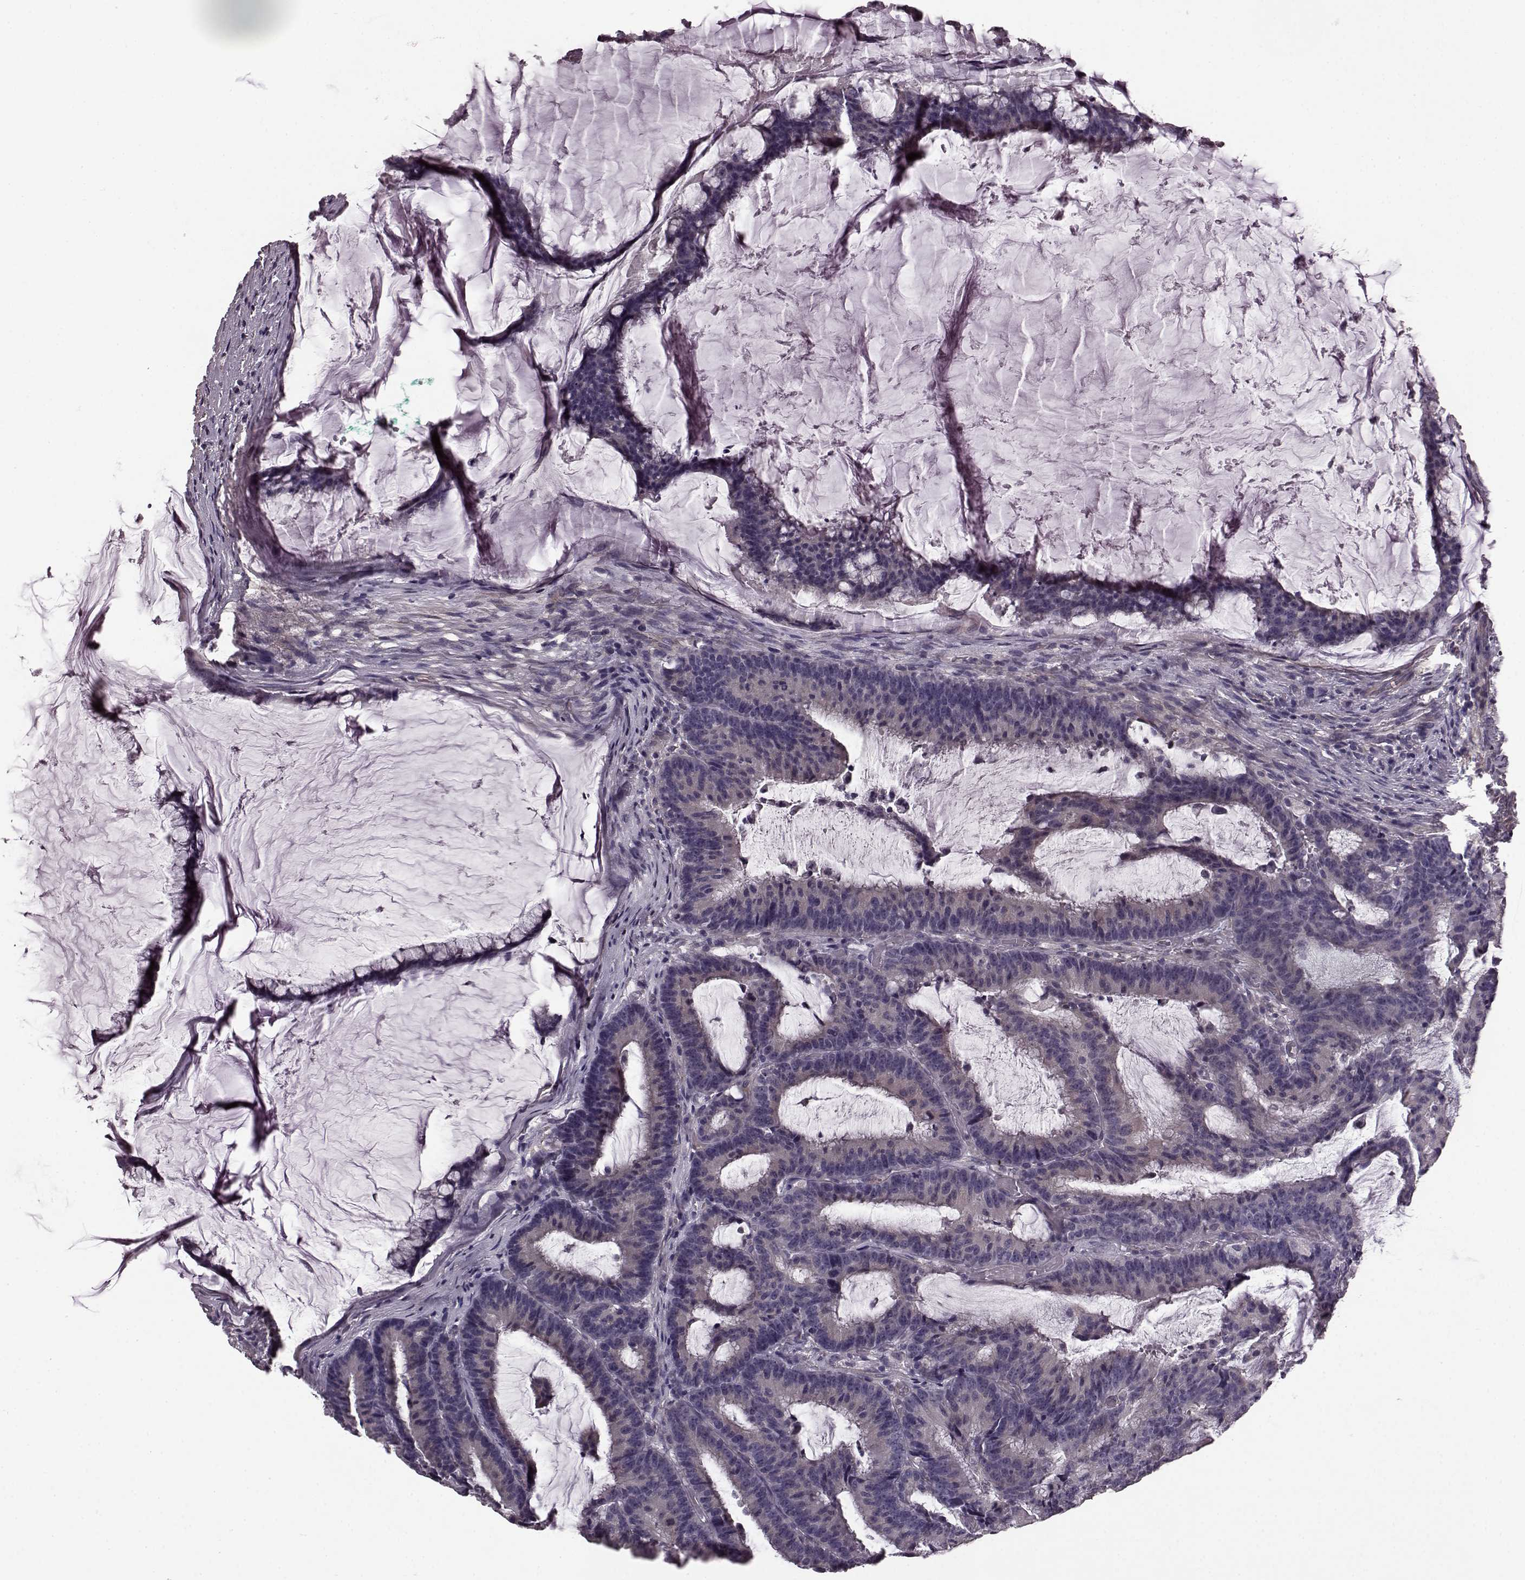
{"staining": {"intensity": "negative", "quantity": "none", "location": "none"}, "tissue": "colorectal cancer", "cell_type": "Tumor cells", "image_type": "cancer", "snomed": [{"axis": "morphology", "description": "Adenocarcinoma, NOS"}, {"axis": "topography", "description": "Colon"}], "caption": "Colorectal adenocarcinoma was stained to show a protein in brown. There is no significant expression in tumor cells. Brightfield microscopy of immunohistochemistry stained with DAB (3,3'-diaminobenzidine) (brown) and hematoxylin (blue), captured at high magnification.", "gene": "GRK1", "patient": {"sex": "female", "age": 78}}